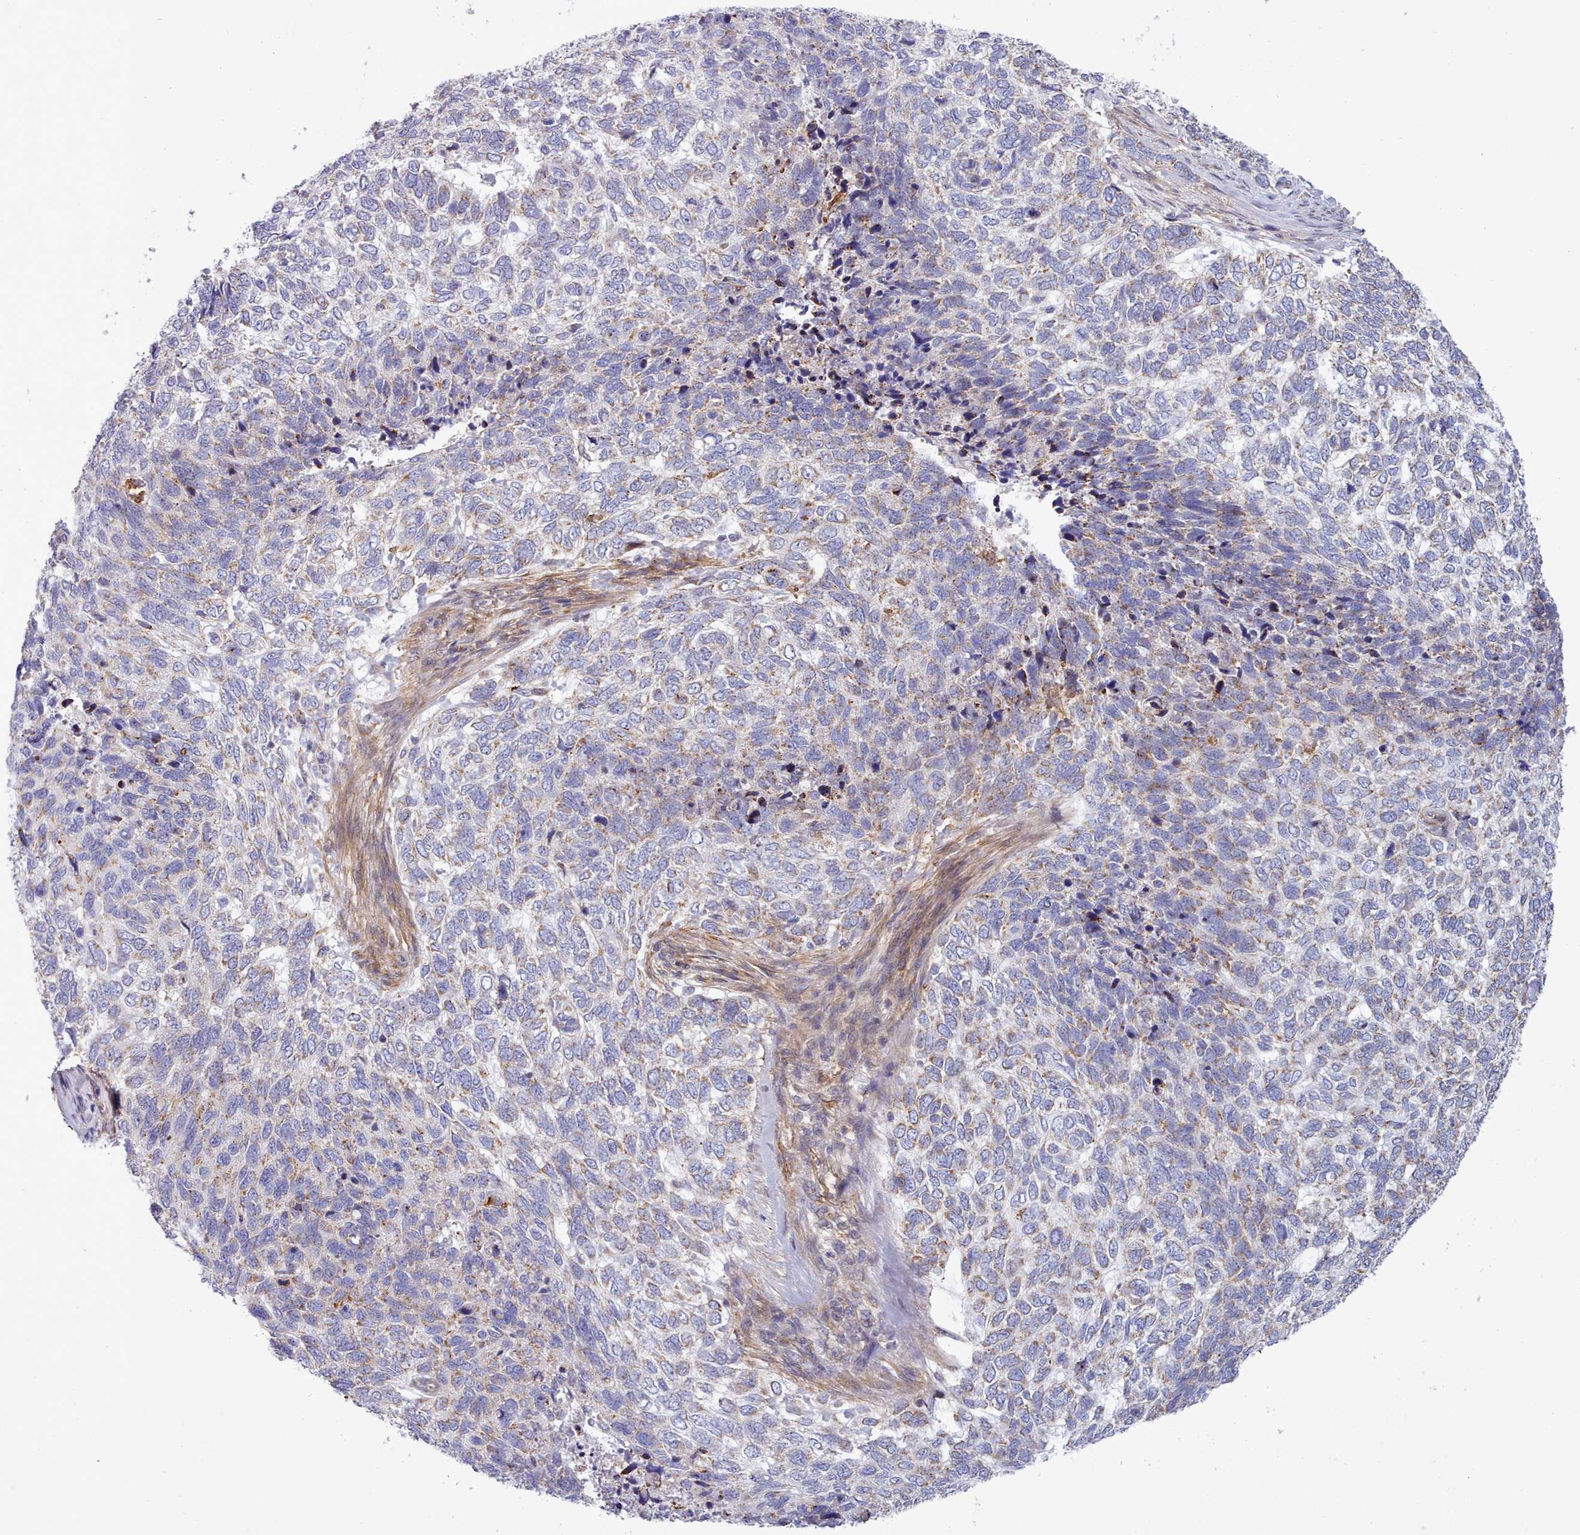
{"staining": {"intensity": "moderate", "quantity": "25%-75%", "location": "cytoplasmic/membranous"}, "tissue": "skin cancer", "cell_type": "Tumor cells", "image_type": "cancer", "snomed": [{"axis": "morphology", "description": "Basal cell carcinoma"}, {"axis": "topography", "description": "Skin"}], "caption": "About 25%-75% of tumor cells in human basal cell carcinoma (skin) exhibit moderate cytoplasmic/membranous protein positivity as visualized by brown immunohistochemical staining.", "gene": "MRPL21", "patient": {"sex": "female", "age": 65}}